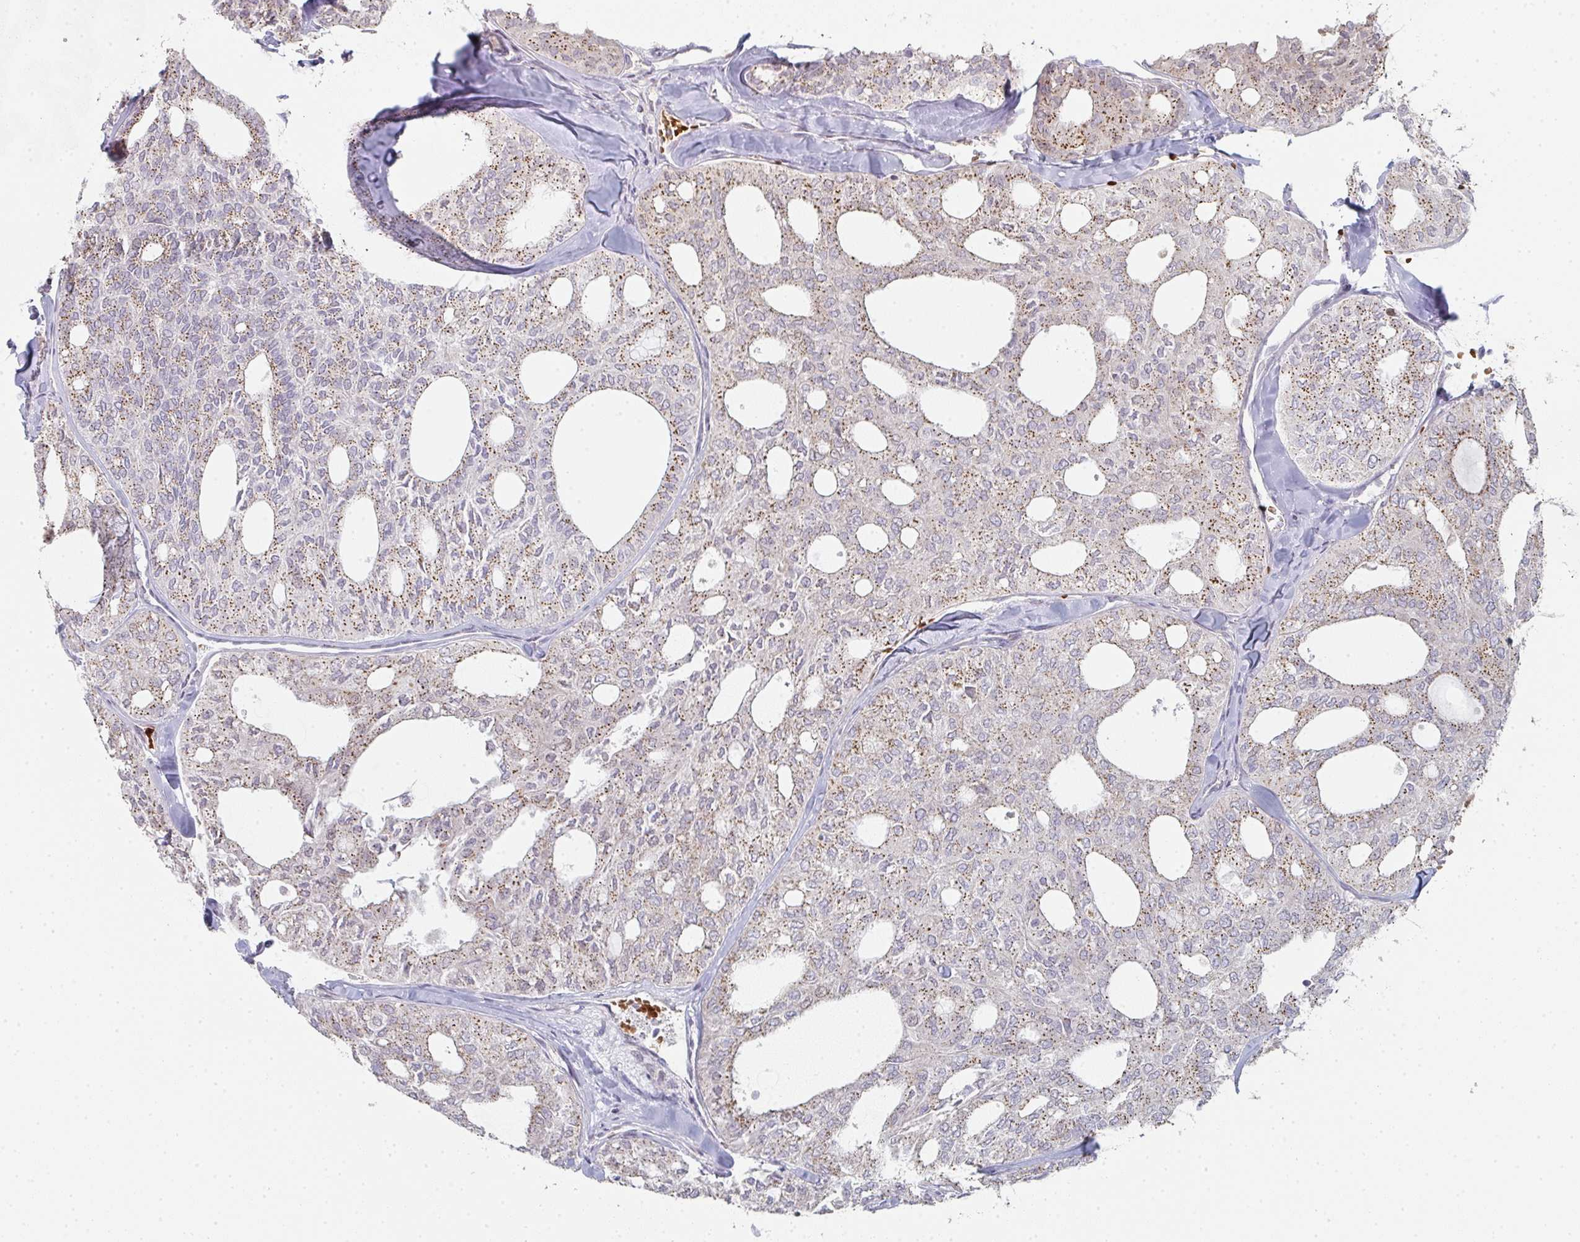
{"staining": {"intensity": "moderate", "quantity": ">75%", "location": "cytoplasmic/membranous"}, "tissue": "thyroid cancer", "cell_type": "Tumor cells", "image_type": "cancer", "snomed": [{"axis": "morphology", "description": "Follicular adenoma carcinoma, NOS"}, {"axis": "topography", "description": "Thyroid gland"}], "caption": "Moderate cytoplasmic/membranous protein positivity is present in about >75% of tumor cells in thyroid cancer.", "gene": "ZNF526", "patient": {"sex": "male", "age": 75}}